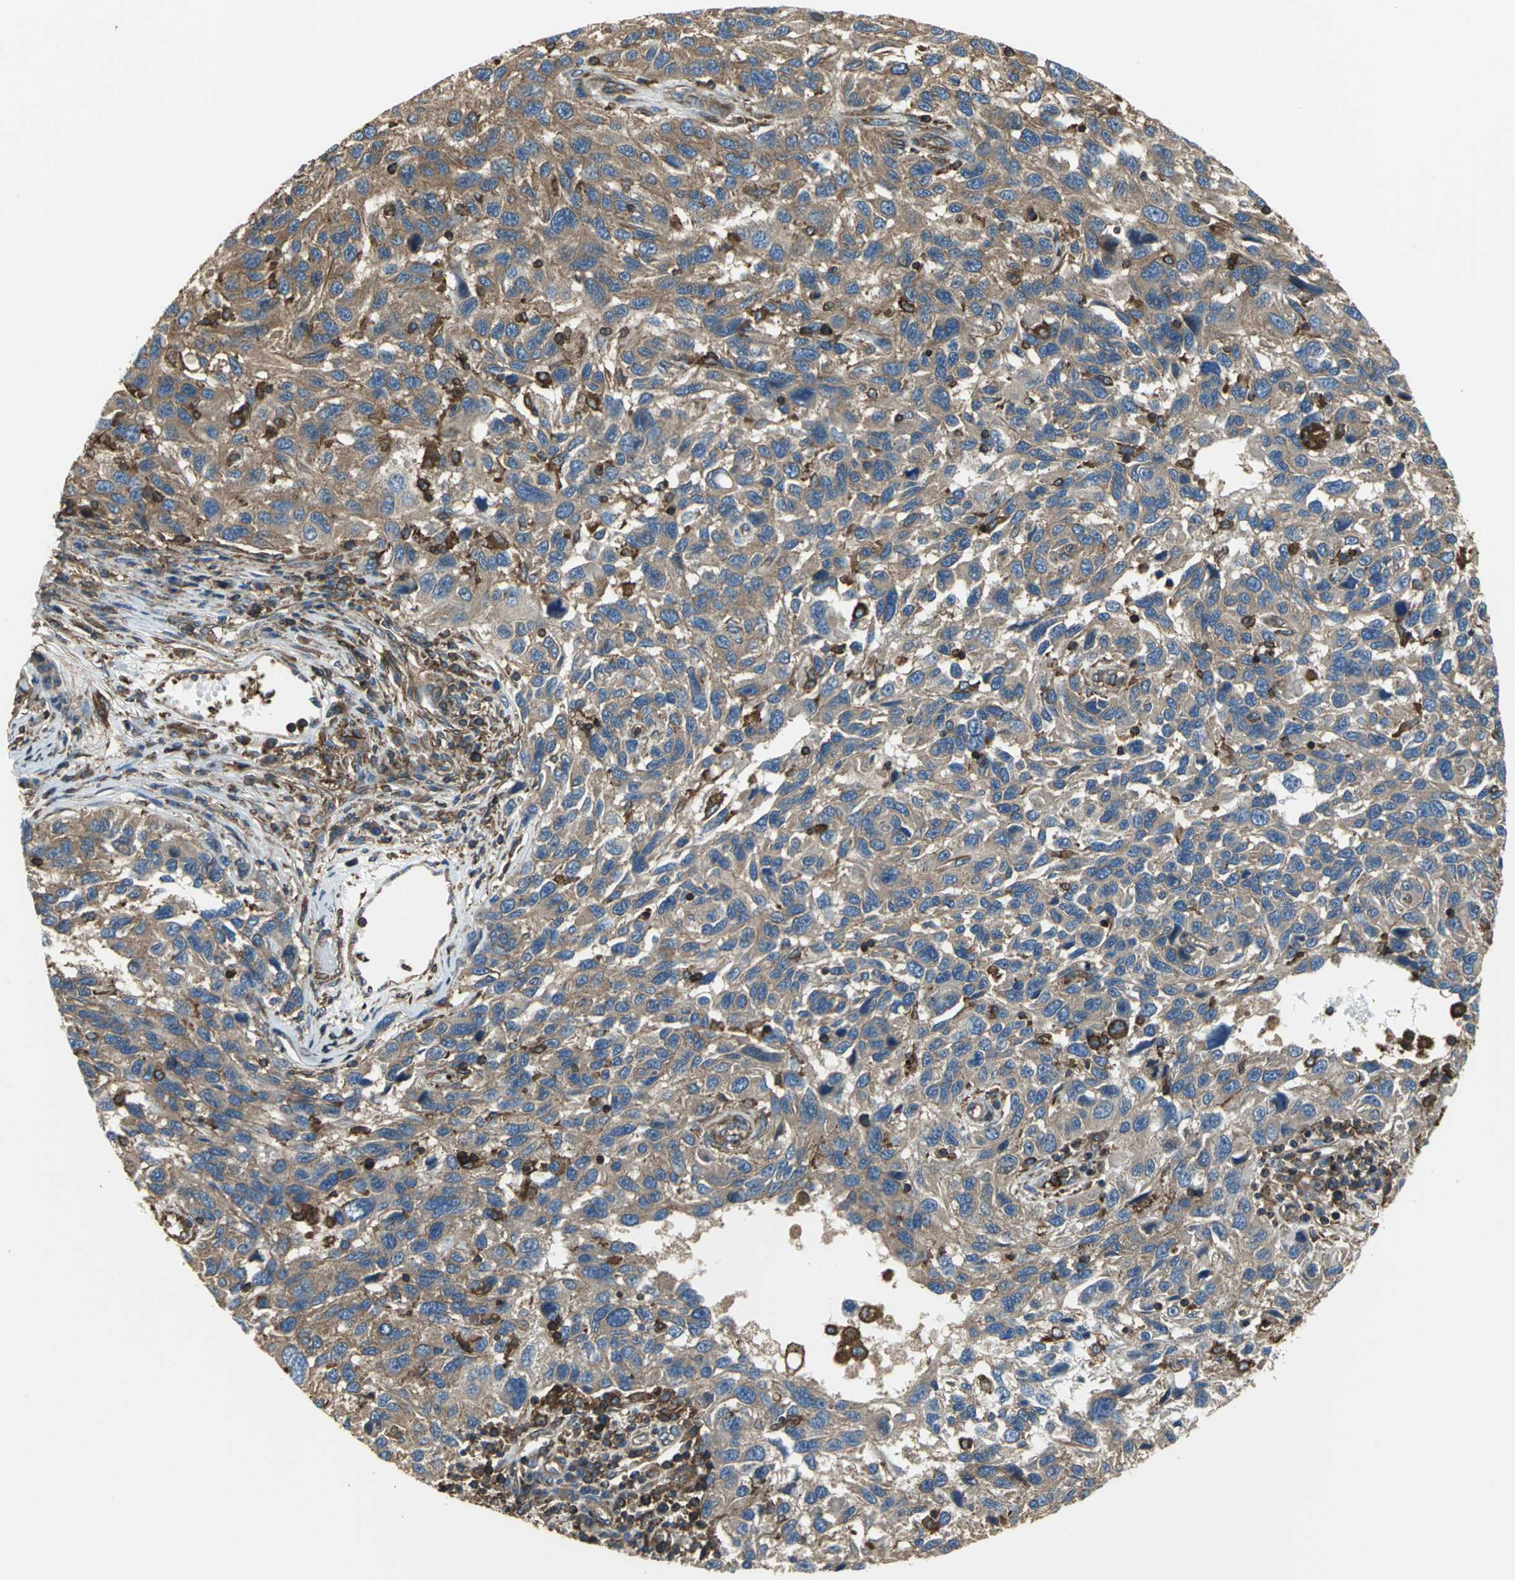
{"staining": {"intensity": "moderate", "quantity": ">75%", "location": "cytoplasmic/membranous"}, "tissue": "melanoma", "cell_type": "Tumor cells", "image_type": "cancer", "snomed": [{"axis": "morphology", "description": "Malignant melanoma, NOS"}, {"axis": "topography", "description": "Skin"}], "caption": "The immunohistochemical stain highlights moderate cytoplasmic/membranous staining in tumor cells of melanoma tissue.", "gene": "TLN1", "patient": {"sex": "male", "age": 53}}